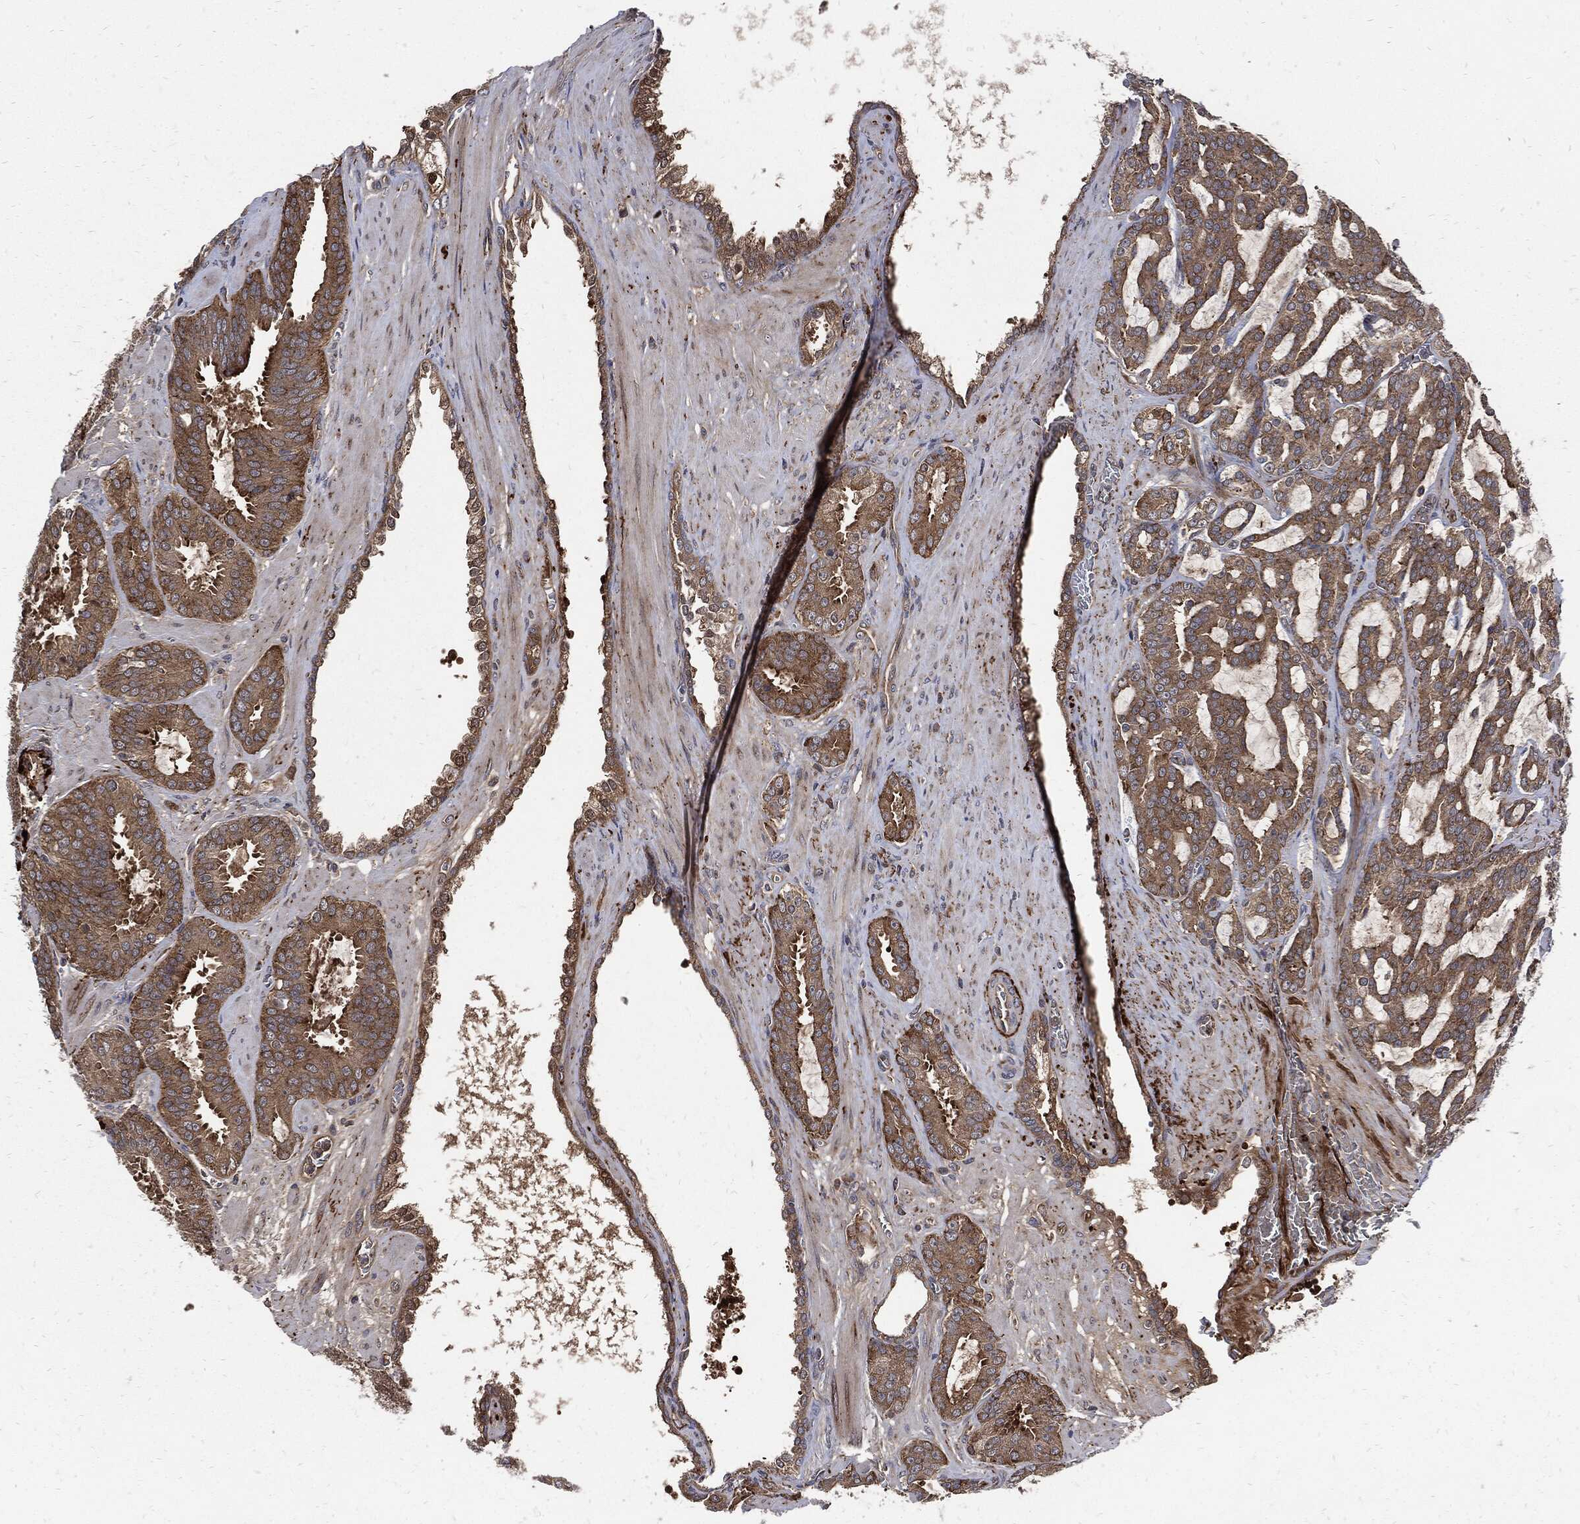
{"staining": {"intensity": "moderate", "quantity": "25%-75%", "location": "cytoplasmic/membranous"}, "tissue": "prostate cancer", "cell_type": "Tumor cells", "image_type": "cancer", "snomed": [{"axis": "morphology", "description": "Adenocarcinoma, NOS"}, {"axis": "topography", "description": "Prostate"}], "caption": "Adenocarcinoma (prostate) was stained to show a protein in brown. There is medium levels of moderate cytoplasmic/membranous expression in approximately 25%-75% of tumor cells. The staining is performed using DAB (3,3'-diaminobenzidine) brown chromogen to label protein expression. The nuclei are counter-stained blue using hematoxylin.", "gene": "CLU", "patient": {"sex": "male", "age": 67}}